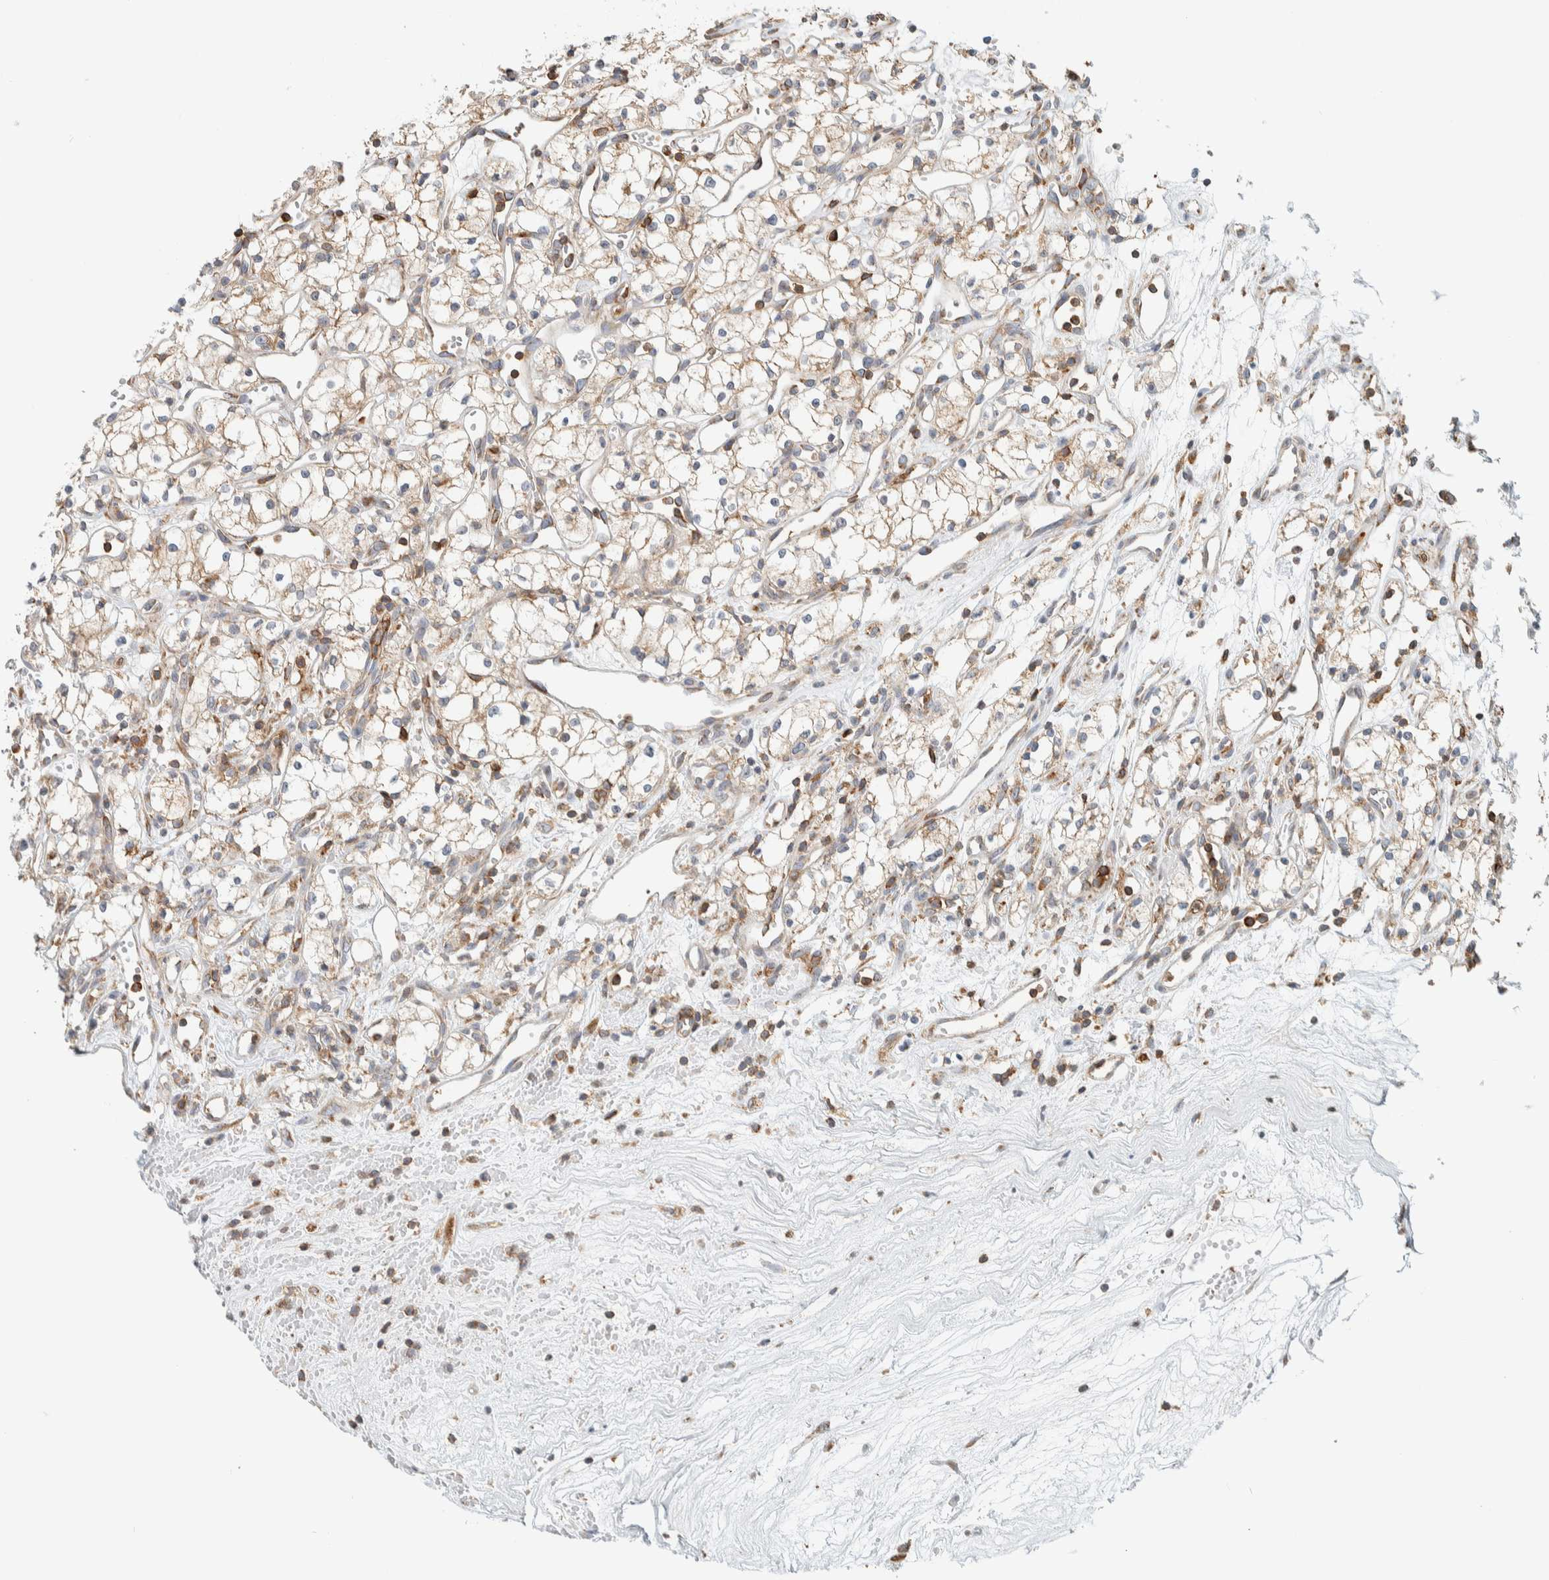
{"staining": {"intensity": "weak", "quantity": "<25%", "location": "cytoplasmic/membranous"}, "tissue": "renal cancer", "cell_type": "Tumor cells", "image_type": "cancer", "snomed": [{"axis": "morphology", "description": "Adenocarcinoma, NOS"}, {"axis": "topography", "description": "Kidney"}], "caption": "Immunohistochemistry (IHC) photomicrograph of renal cancer (adenocarcinoma) stained for a protein (brown), which demonstrates no expression in tumor cells.", "gene": "CCDC57", "patient": {"sex": "male", "age": 59}}